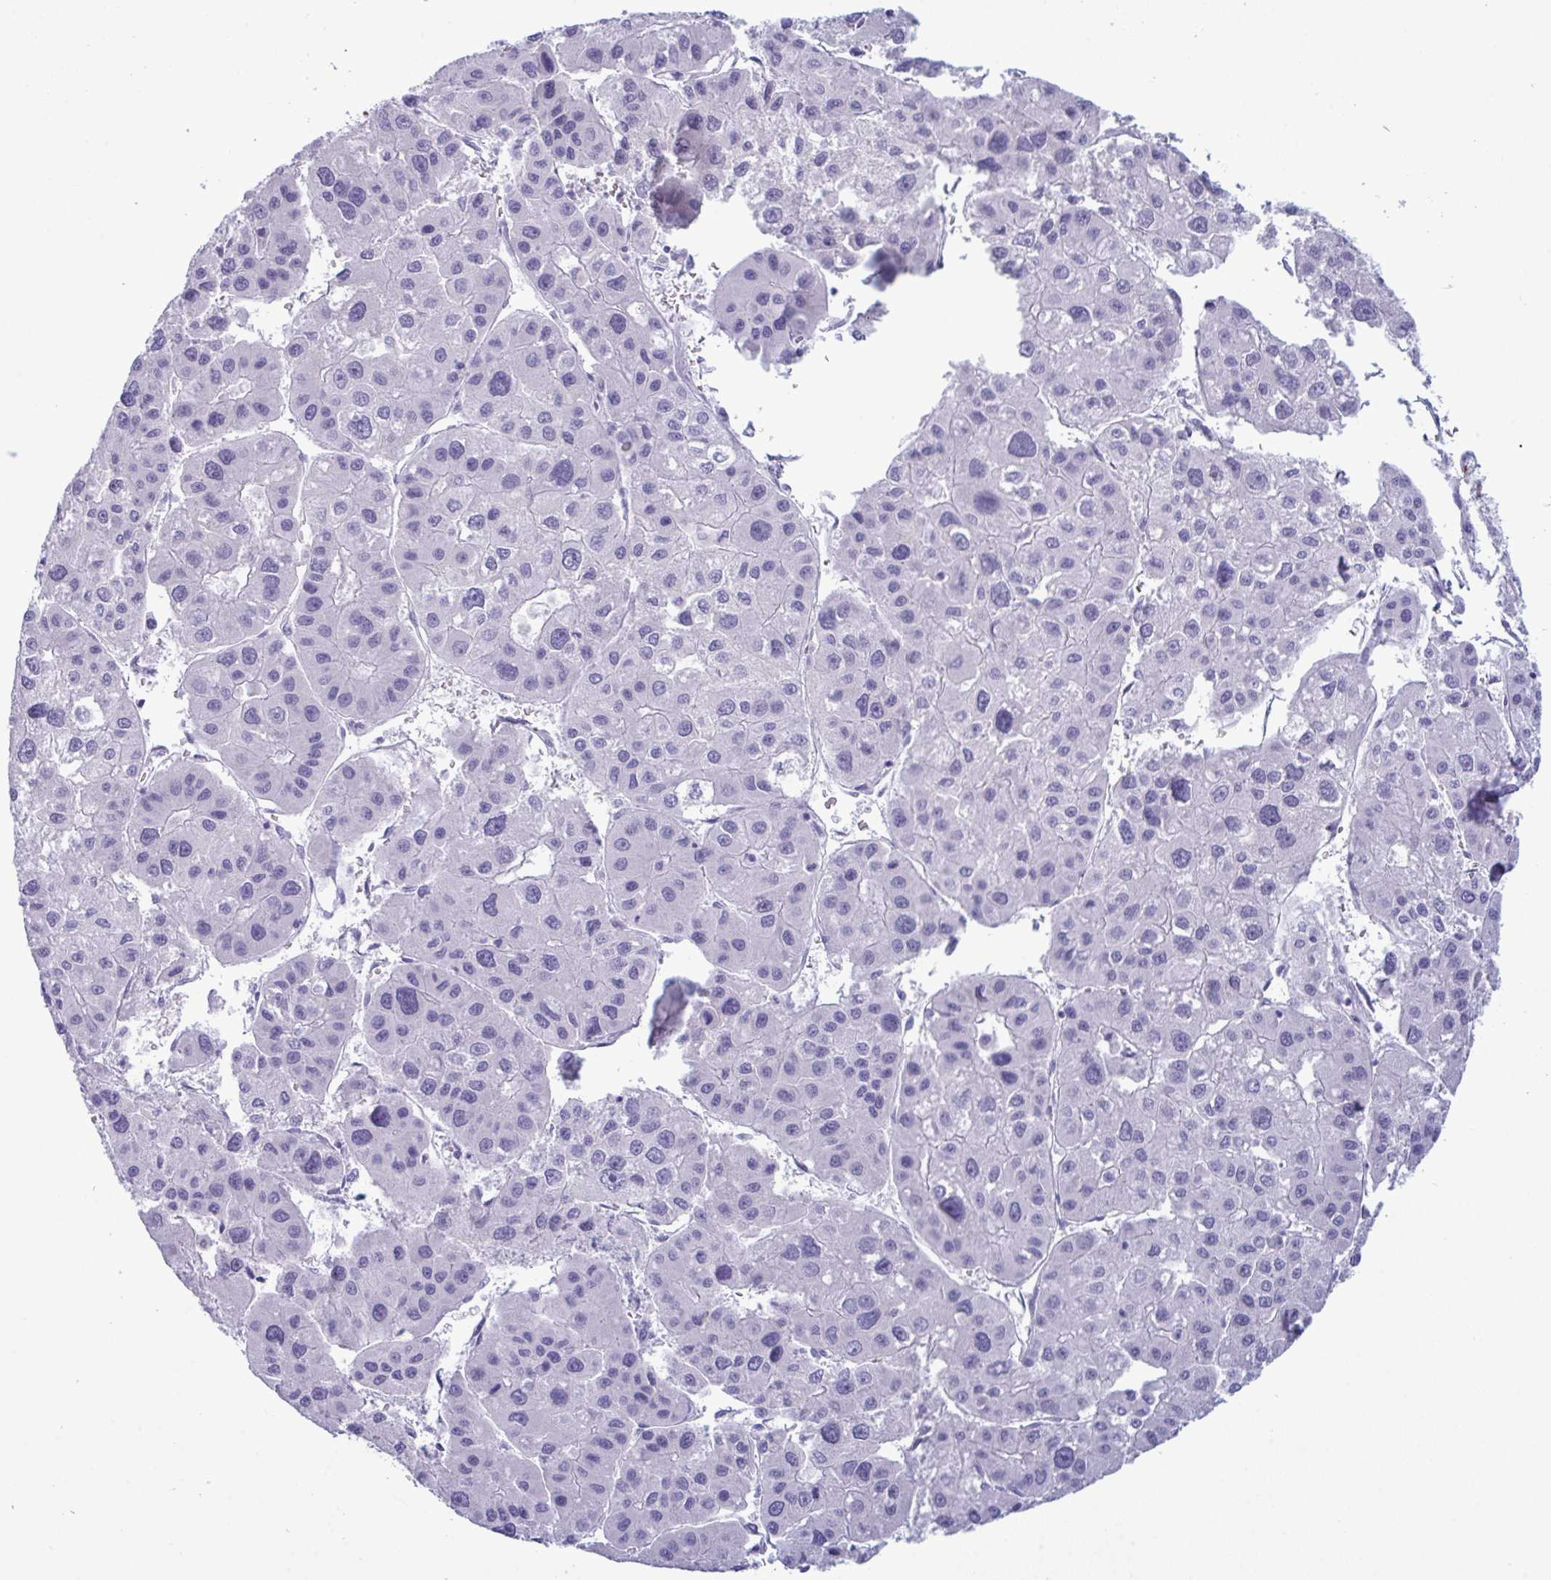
{"staining": {"intensity": "negative", "quantity": "none", "location": "none"}, "tissue": "liver cancer", "cell_type": "Tumor cells", "image_type": "cancer", "snomed": [{"axis": "morphology", "description": "Carcinoma, Hepatocellular, NOS"}, {"axis": "topography", "description": "Liver"}], "caption": "This photomicrograph is of liver cancer stained with immunohistochemistry (IHC) to label a protein in brown with the nuclei are counter-stained blue. There is no expression in tumor cells.", "gene": "ZNF684", "patient": {"sex": "male", "age": 73}}